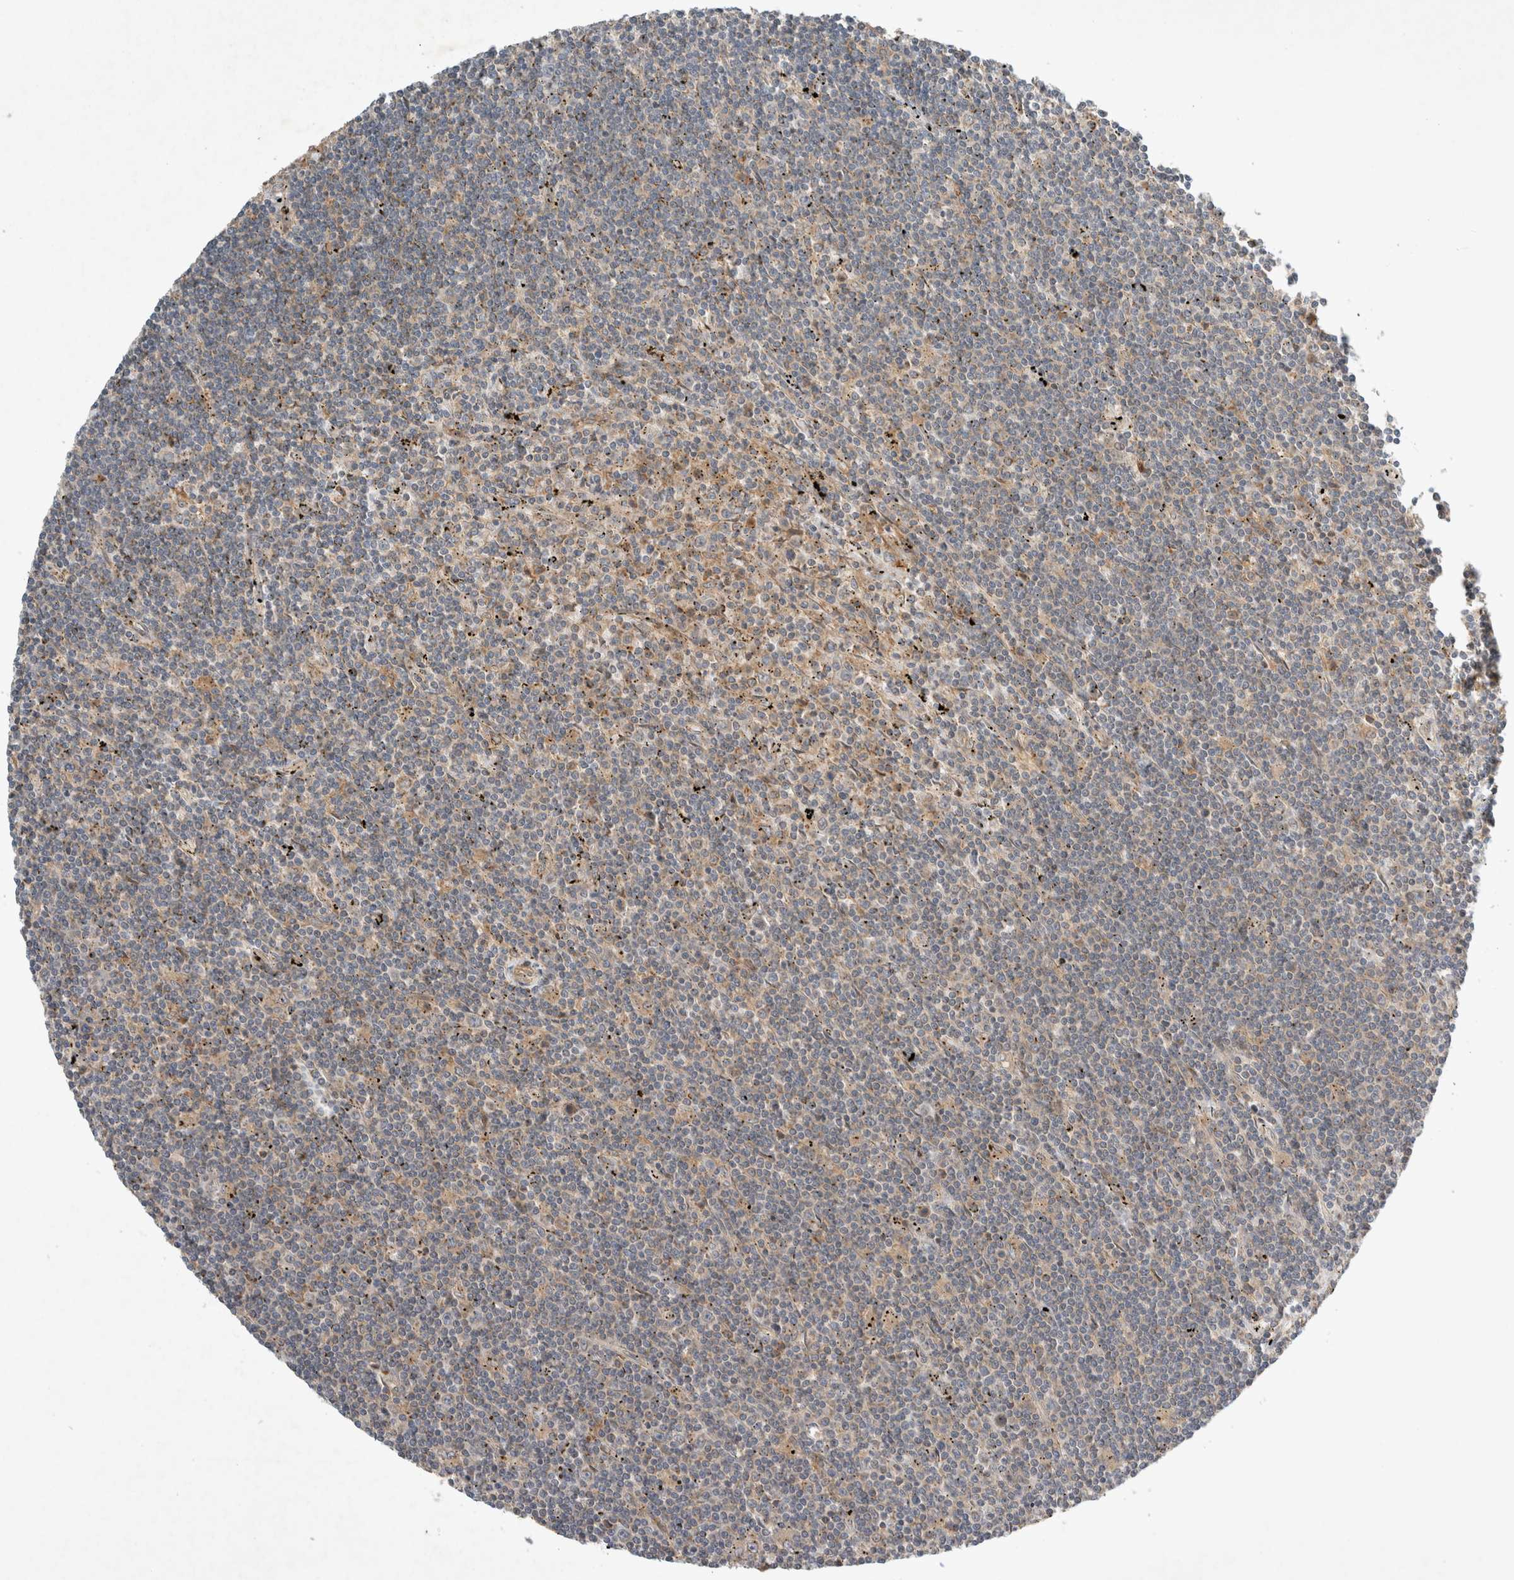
{"staining": {"intensity": "moderate", "quantity": "<25%", "location": "cytoplasmic/membranous"}, "tissue": "lymphoma", "cell_type": "Tumor cells", "image_type": "cancer", "snomed": [{"axis": "morphology", "description": "Malignant lymphoma, non-Hodgkin's type, Low grade"}, {"axis": "topography", "description": "Spleen"}], "caption": "Human lymphoma stained for a protein (brown) exhibits moderate cytoplasmic/membranous positive expression in about <25% of tumor cells.", "gene": "ARMC9", "patient": {"sex": "male", "age": 76}}